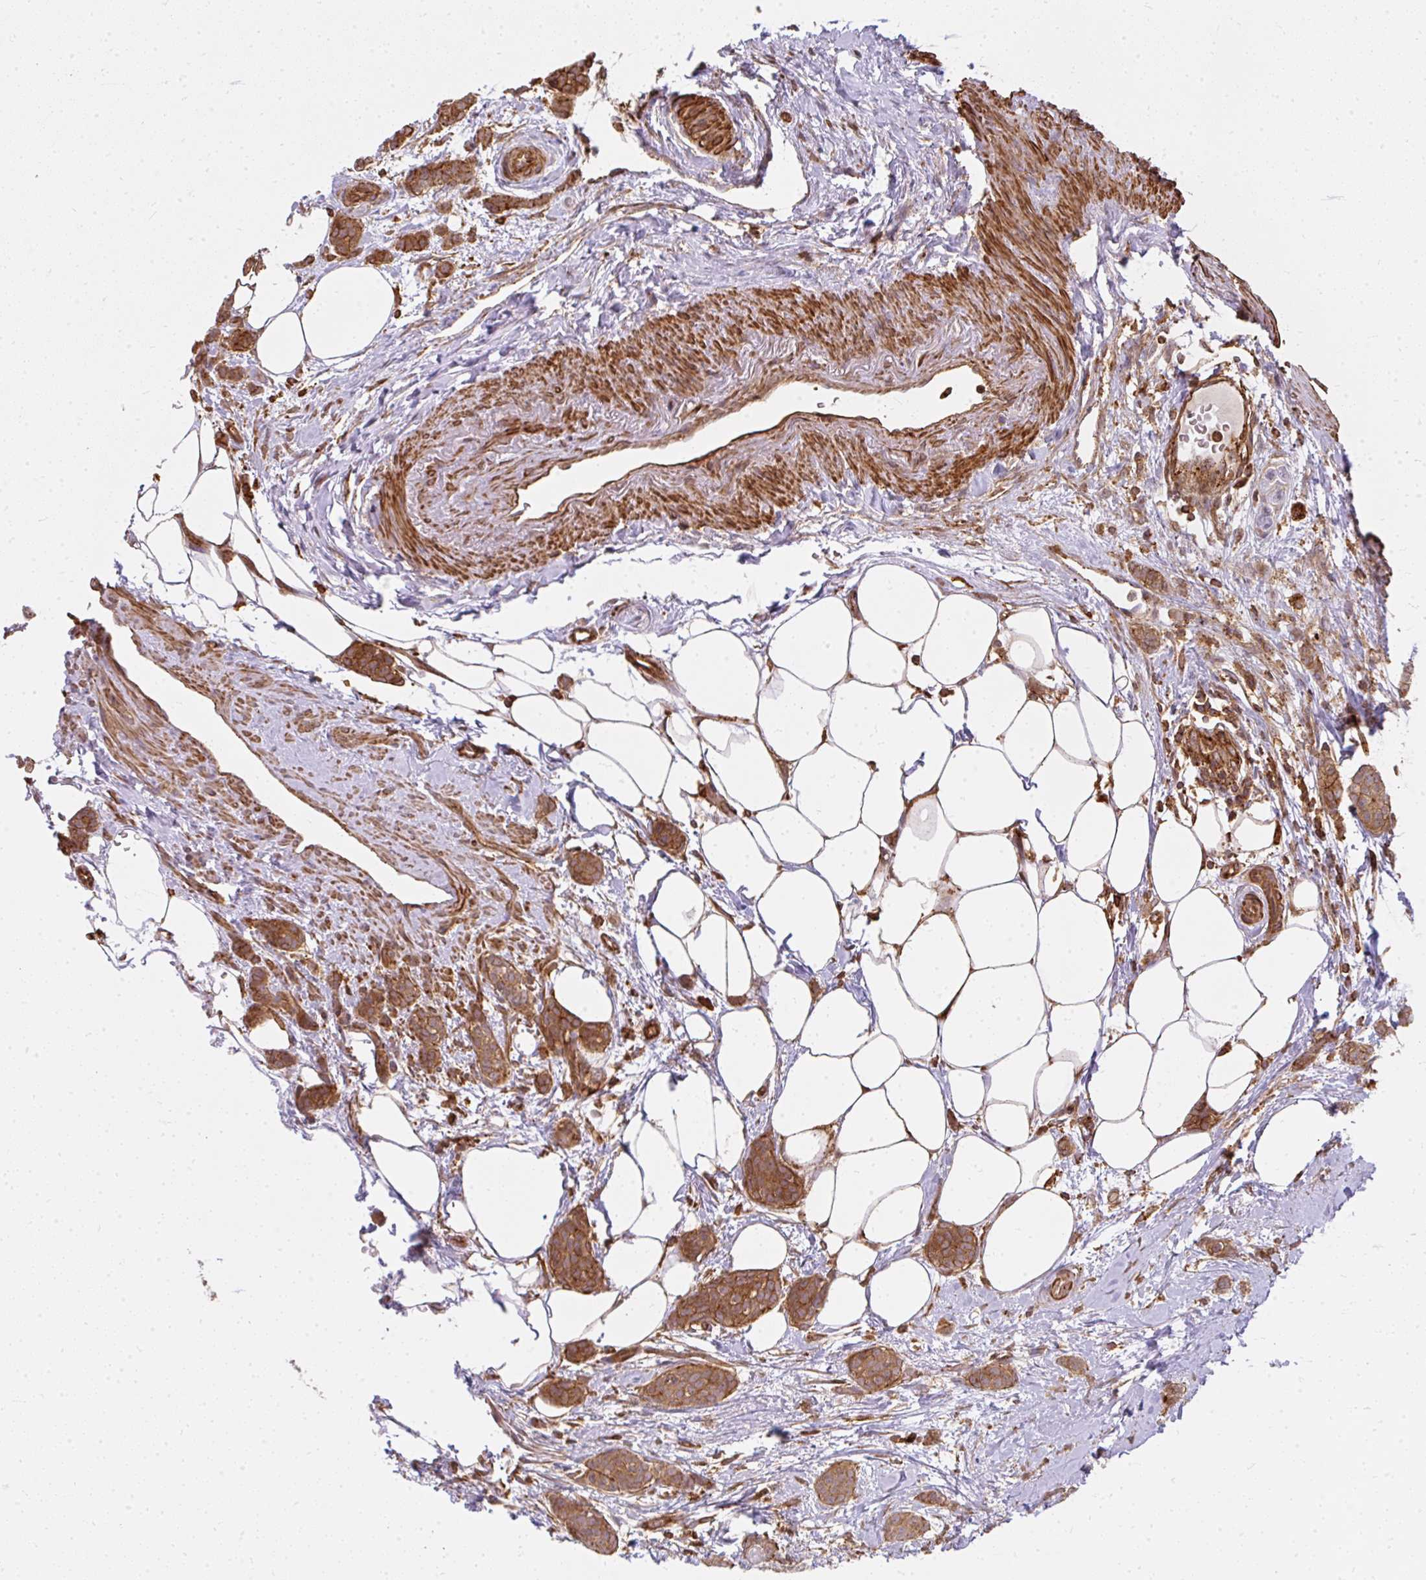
{"staining": {"intensity": "moderate", "quantity": ">75%", "location": "cytoplasmic/membranous"}, "tissue": "breast cancer", "cell_type": "Tumor cells", "image_type": "cancer", "snomed": [{"axis": "morphology", "description": "Duct carcinoma"}, {"axis": "topography", "description": "Breast"}], "caption": "An image of breast cancer stained for a protein shows moderate cytoplasmic/membranous brown staining in tumor cells. Using DAB (brown) and hematoxylin (blue) stains, captured at high magnification using brightfield microscopy.", "gene": "GNS", "patient": {"sex": "female", "age": 72}}